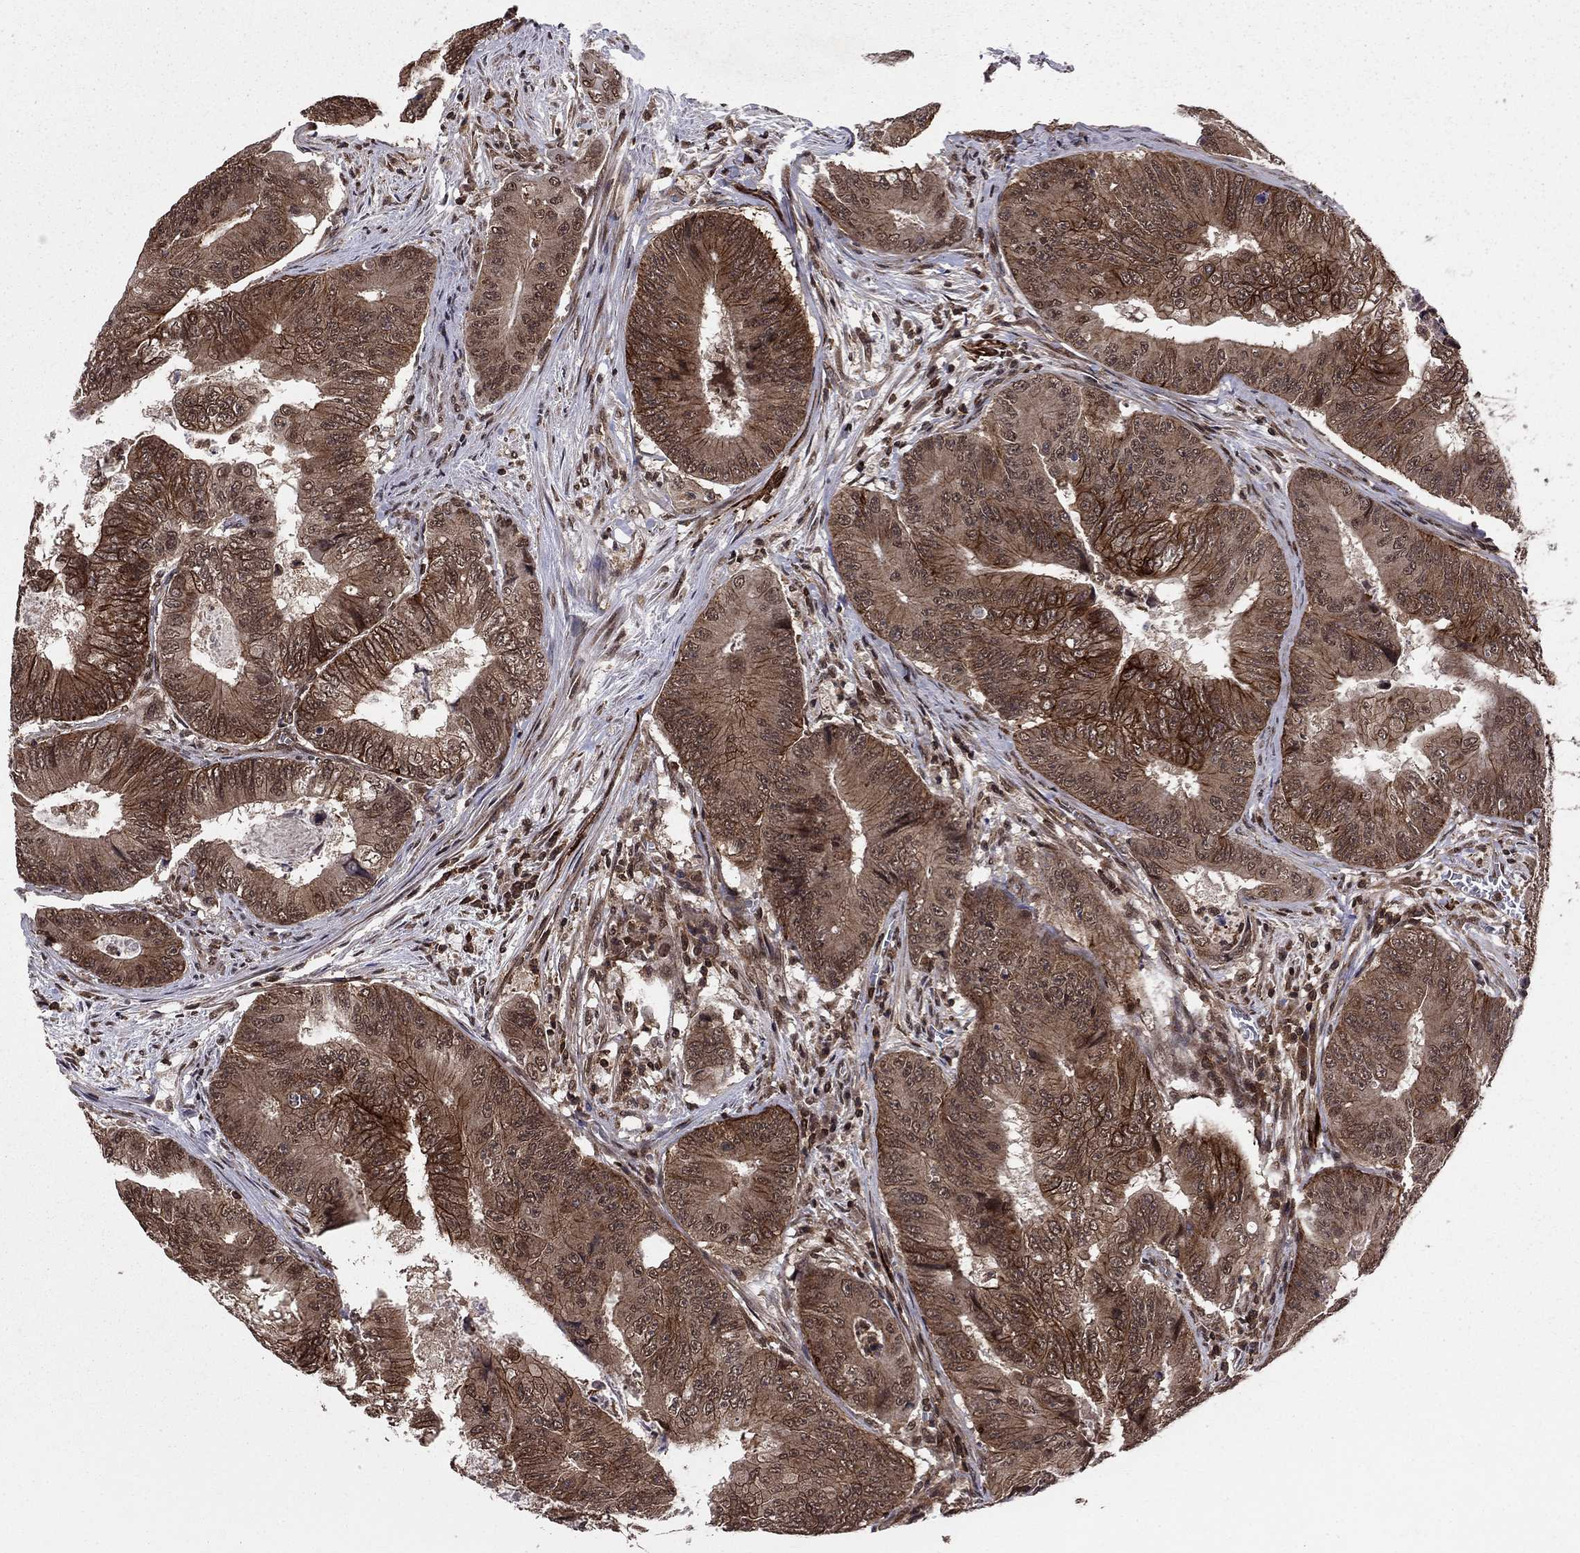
{"staining": {"intensity": "strong", "quantity": ">75%", "location": "cytoplasmic/membranous"}, "tissue": "colorectal cancer", "cell_type": "Tumor cells", "image_type": "cancer", "snomed": [{"axis": "morphology", "description": "Adenocarcinoma, NOS"}, {"axis": "topography", "description": "Colon"}], "caption": "About >75% of tumor cells in colorectal adenocarcinoma show strong cytoplasmic/membranous protein expression as visualized by brown immunohistochemical staining.", "gene": "SSX2IP", "patient": {"sex": "female", "age": 48}}